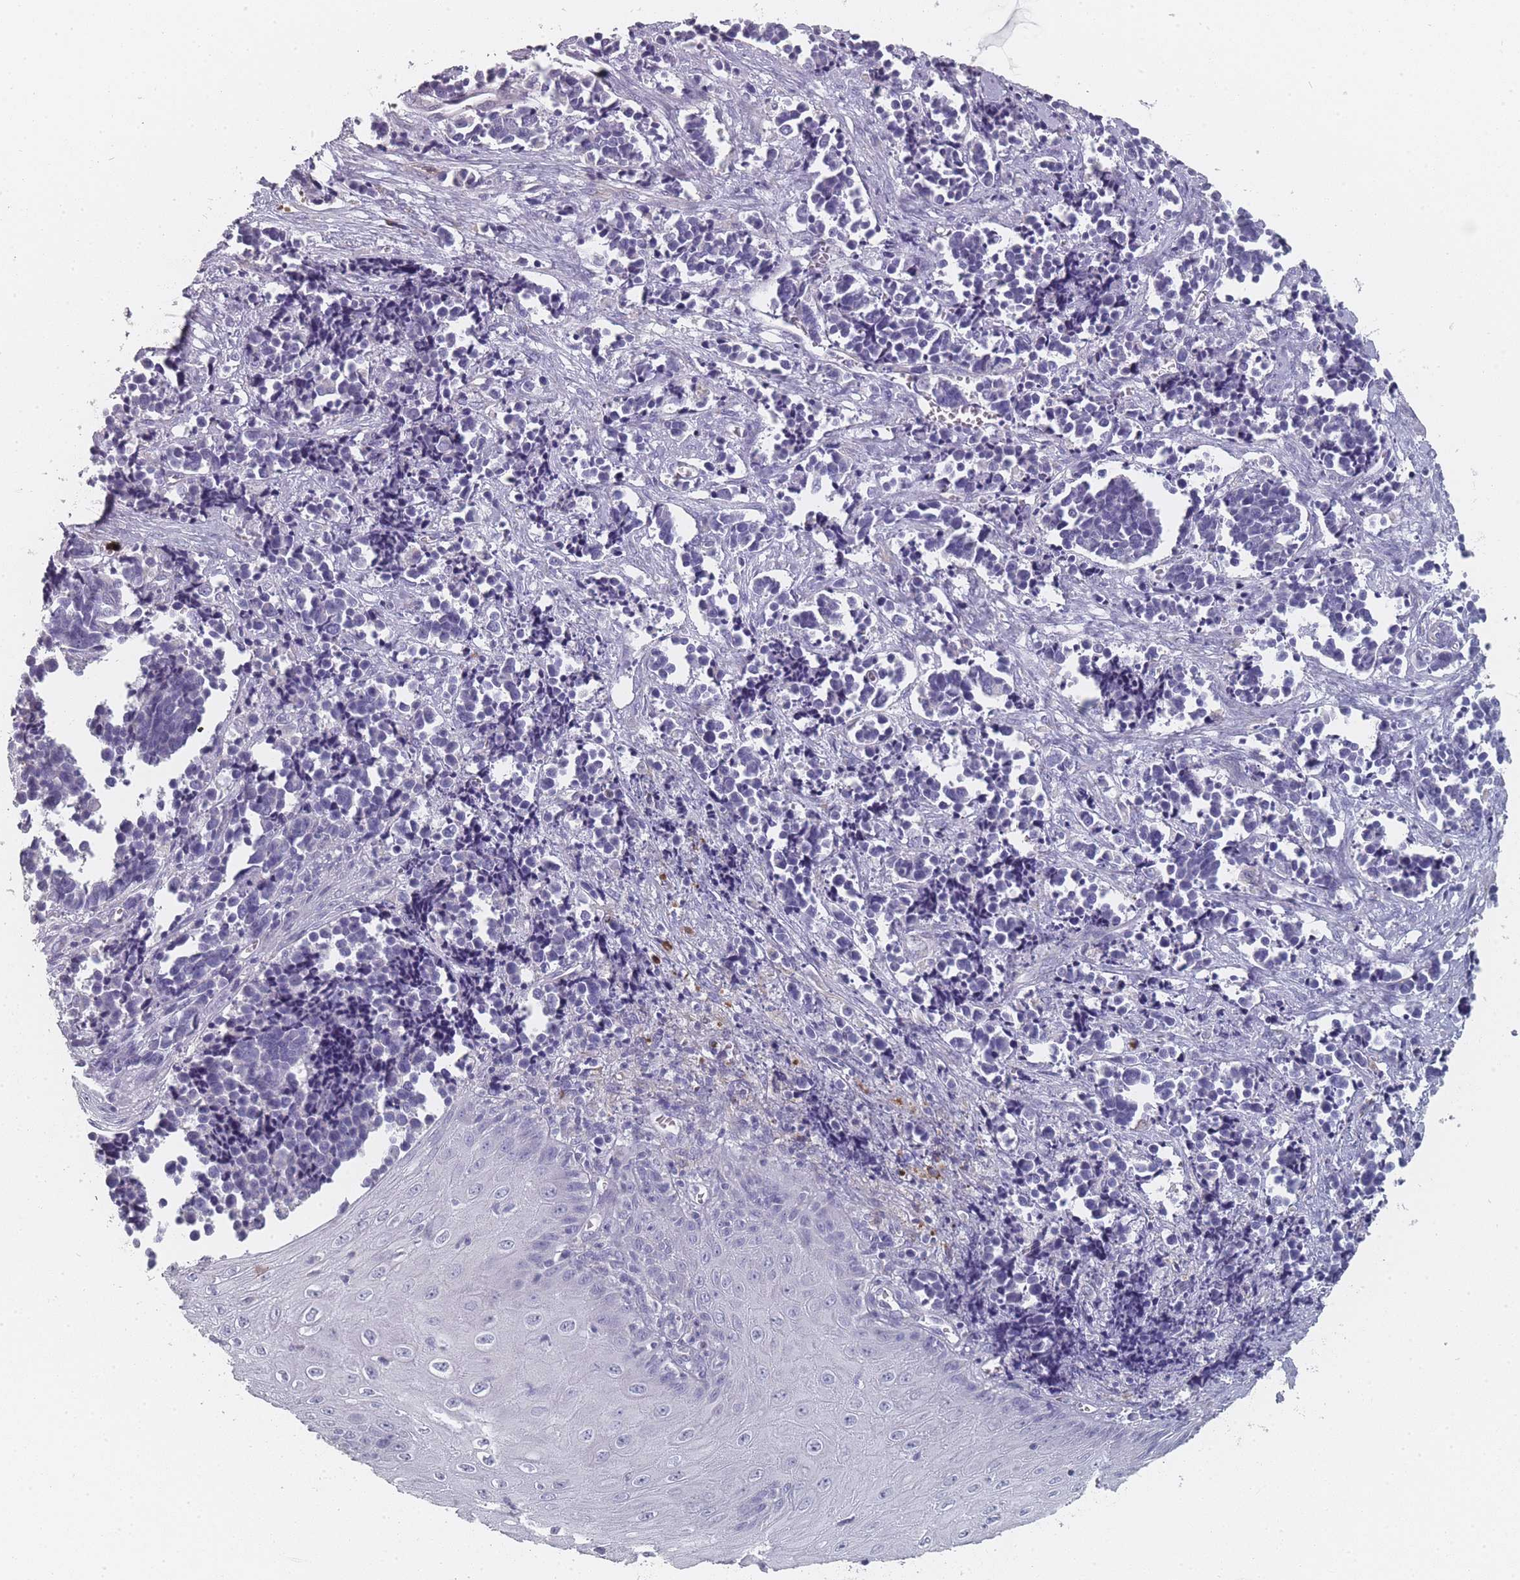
{"staining": {"intensity": "negative", "quantity": "none", "location": "none"}, "tissue": "cervical cancer", "cell_type": "Tumor cells", "image_type": "cancer", "snomed": [{"axis": "morphology", "description": "Normal tissue, NOS"}, {"axis": "morphology", "description": "Squamous cell carcinoma, NOS"}, {"axis": "topography", "description": "Cervix"}], "caption": "Micrograph shows no significant protein staining in tumor cells of cervical cancer (squamous cell carcinoma).", "gene": "SLC35E4", "patient": {"sex": "female", "age": 35}}